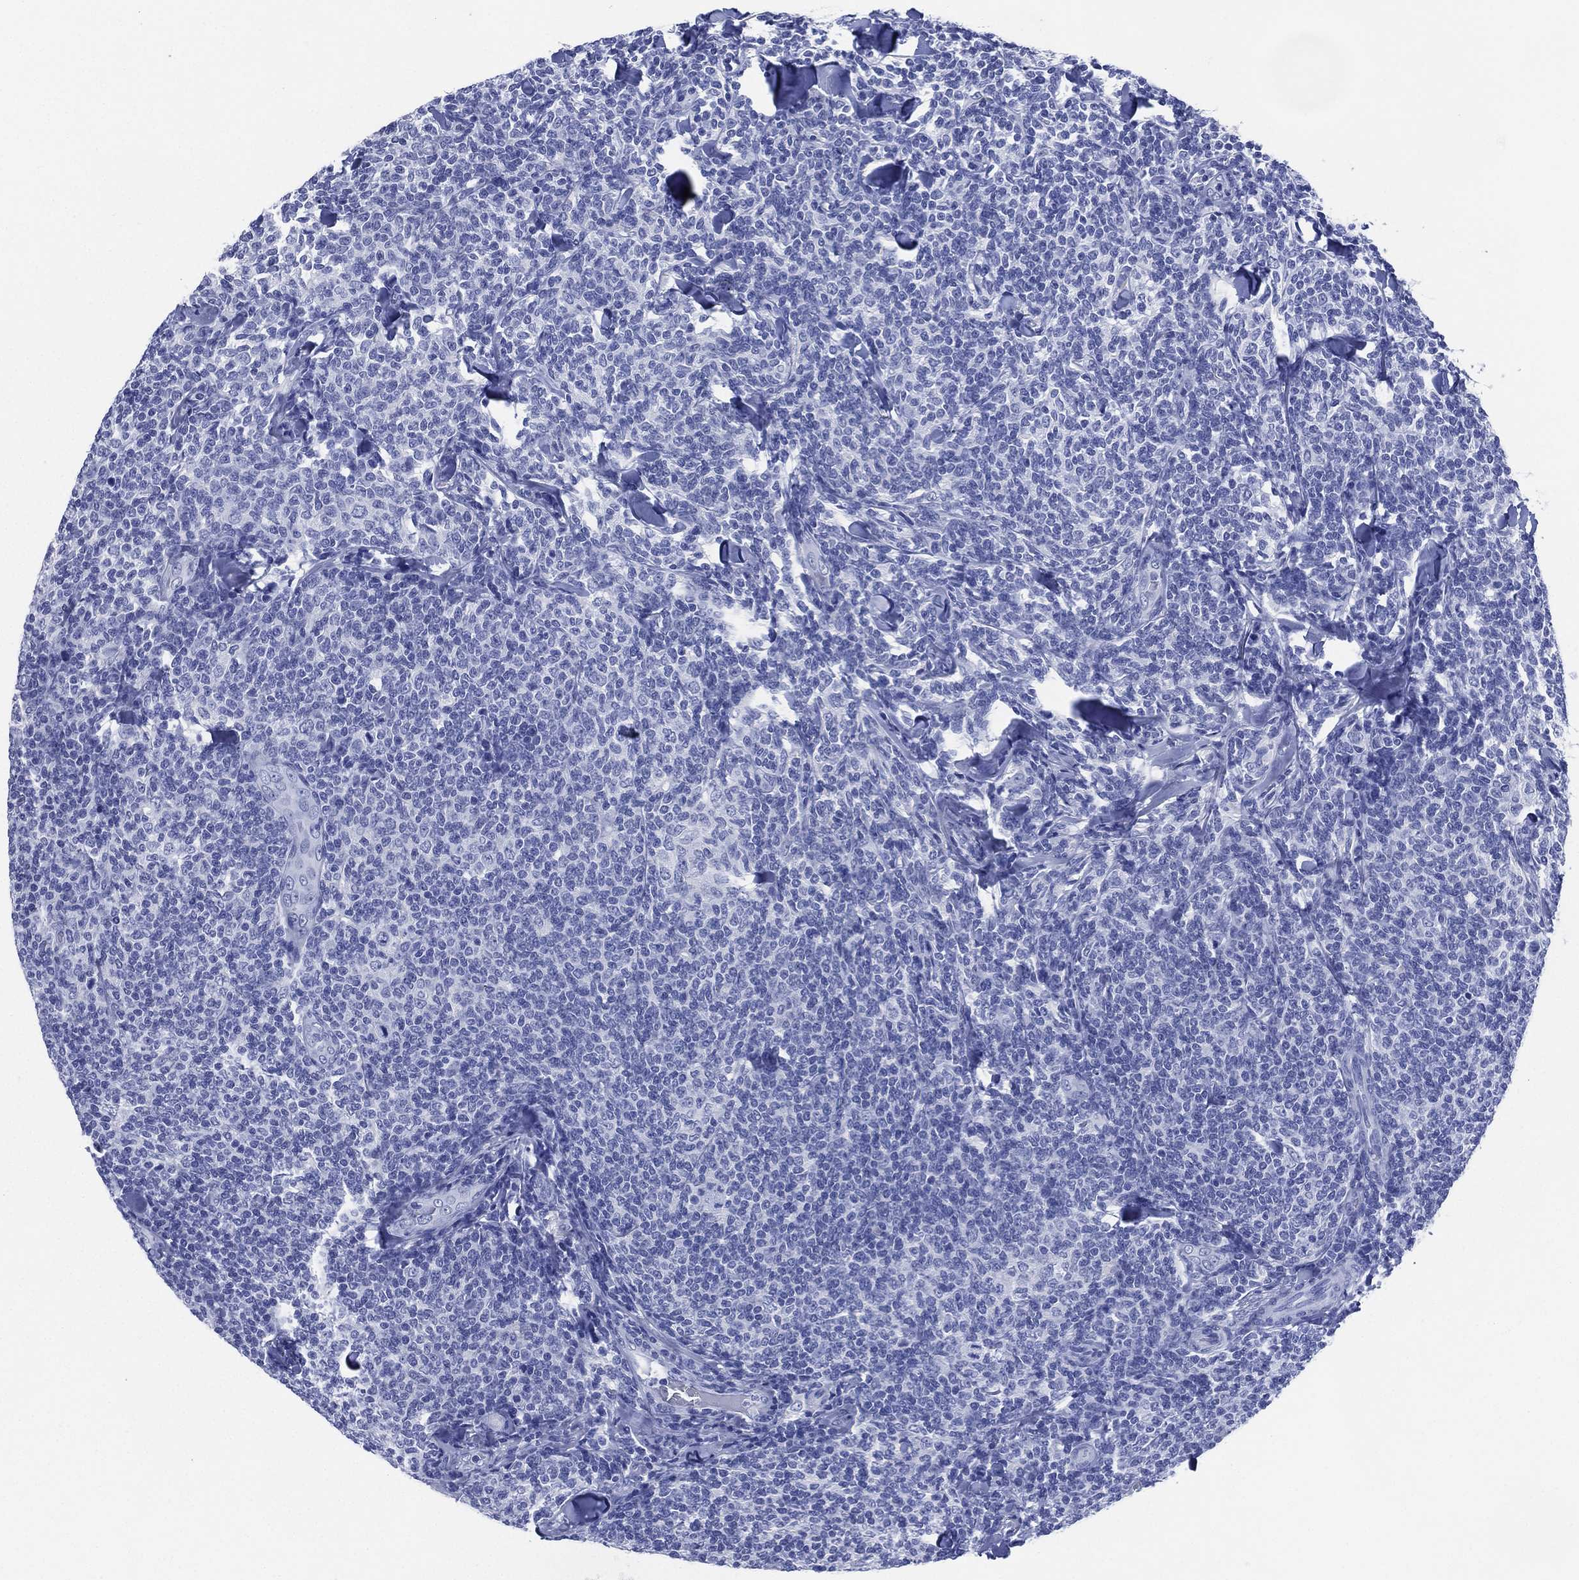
{"staining": {"intensity": "negative", "quantity": "none", "location": "none"}, "tissue": "lymphoma", "cell_type": "Tumor cells", "image_type": "cancer", "snomed": [{"axis": "morphology", "description": "Malignant lymphoma, non-Hodgkin's type, Low grade"}, {"axis": "topography", "description": "Lymph node"}], "caption": "There is no significant expression in tumor cells of lymphoma.", "gene": "SIGLECL1", "patient": {"sex": "female", "age": 56}}